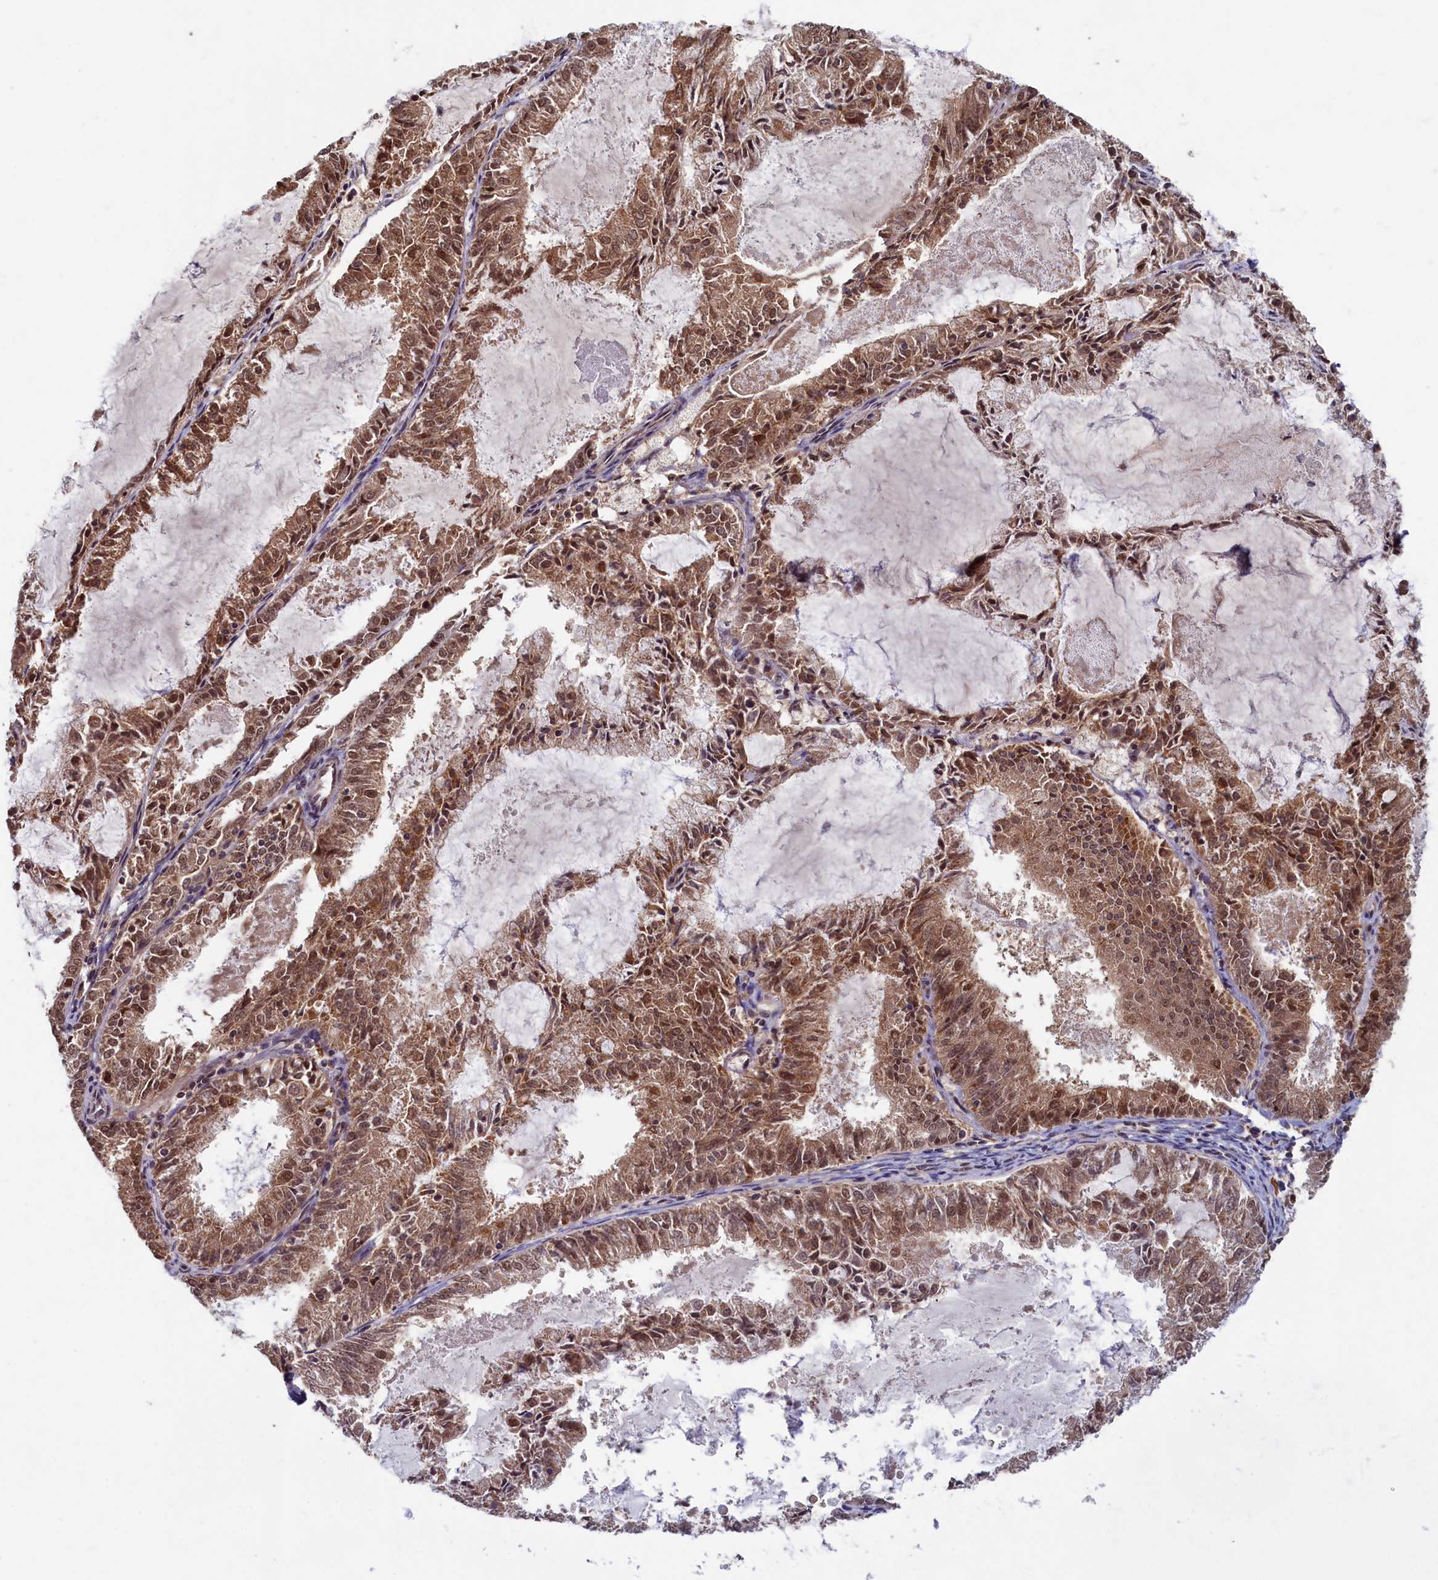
{"staining": {"intensity": "moderate", "quantity": ">75%", "location": "cytoplasmic/membranous,nuclear"}, "tissue": "endometrial cancer", "cell_type": "Tumor cells", "image_type": "cancer", "snomed": [{"axis": "morphology", "description": "Adenocarcinoma, NOS"}, {"axis": "topography", "description": "Endometrium"}], "caption": "Moderate cytoplasmic/membranous and nuclear staining is appreciated in about >75% of tumor cells in adenocarcinoma (endometrial).", "gene": "BRCA1", "patient": {"sex": "female", "age": 57}}